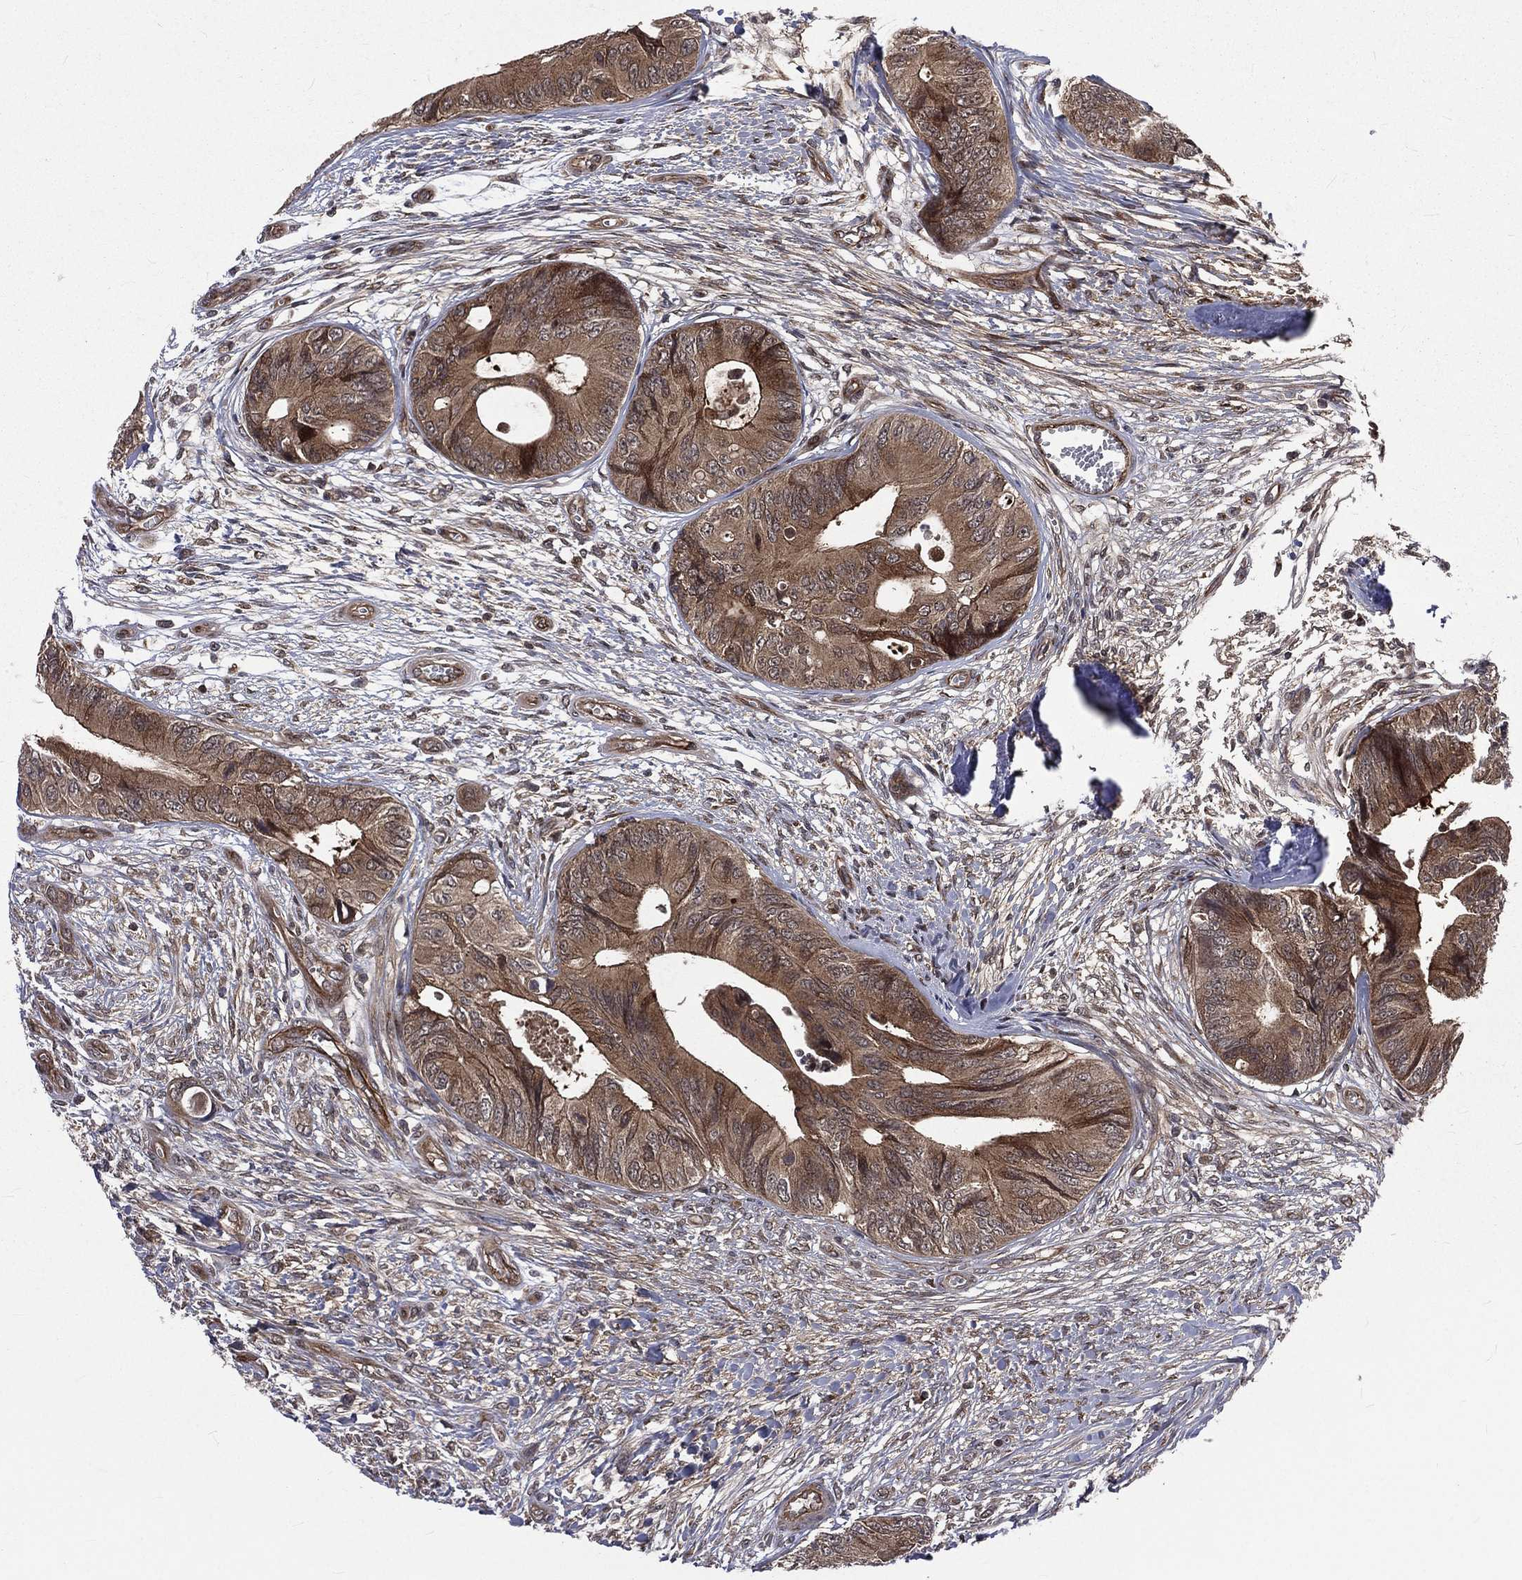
{"staining": {"intensity": "moderate", "quantity": ">75%", "location": "cytoplasmic/membranous"}, "tissue": "colorectal cancer", "cell_type": "Tumor cells", "image_type": "cancer", "snomed": [{"axis": "morphology", "description": "Normal tissue, NOS"}, {"axis": "morphology", "description": "Adenocarcinoma, NOS"}, {"axis": "topography", "description": "Colon"}], "caption": "Protein staining by immunohistochemistry (IHC) exhibits moderate cytoplasmic/membranous positivity in approximately >75% of tumor cells in adenocarcinoma (colorectal).", "gene": "ARL3", "patient": {"sex": "male", "age": 65}}